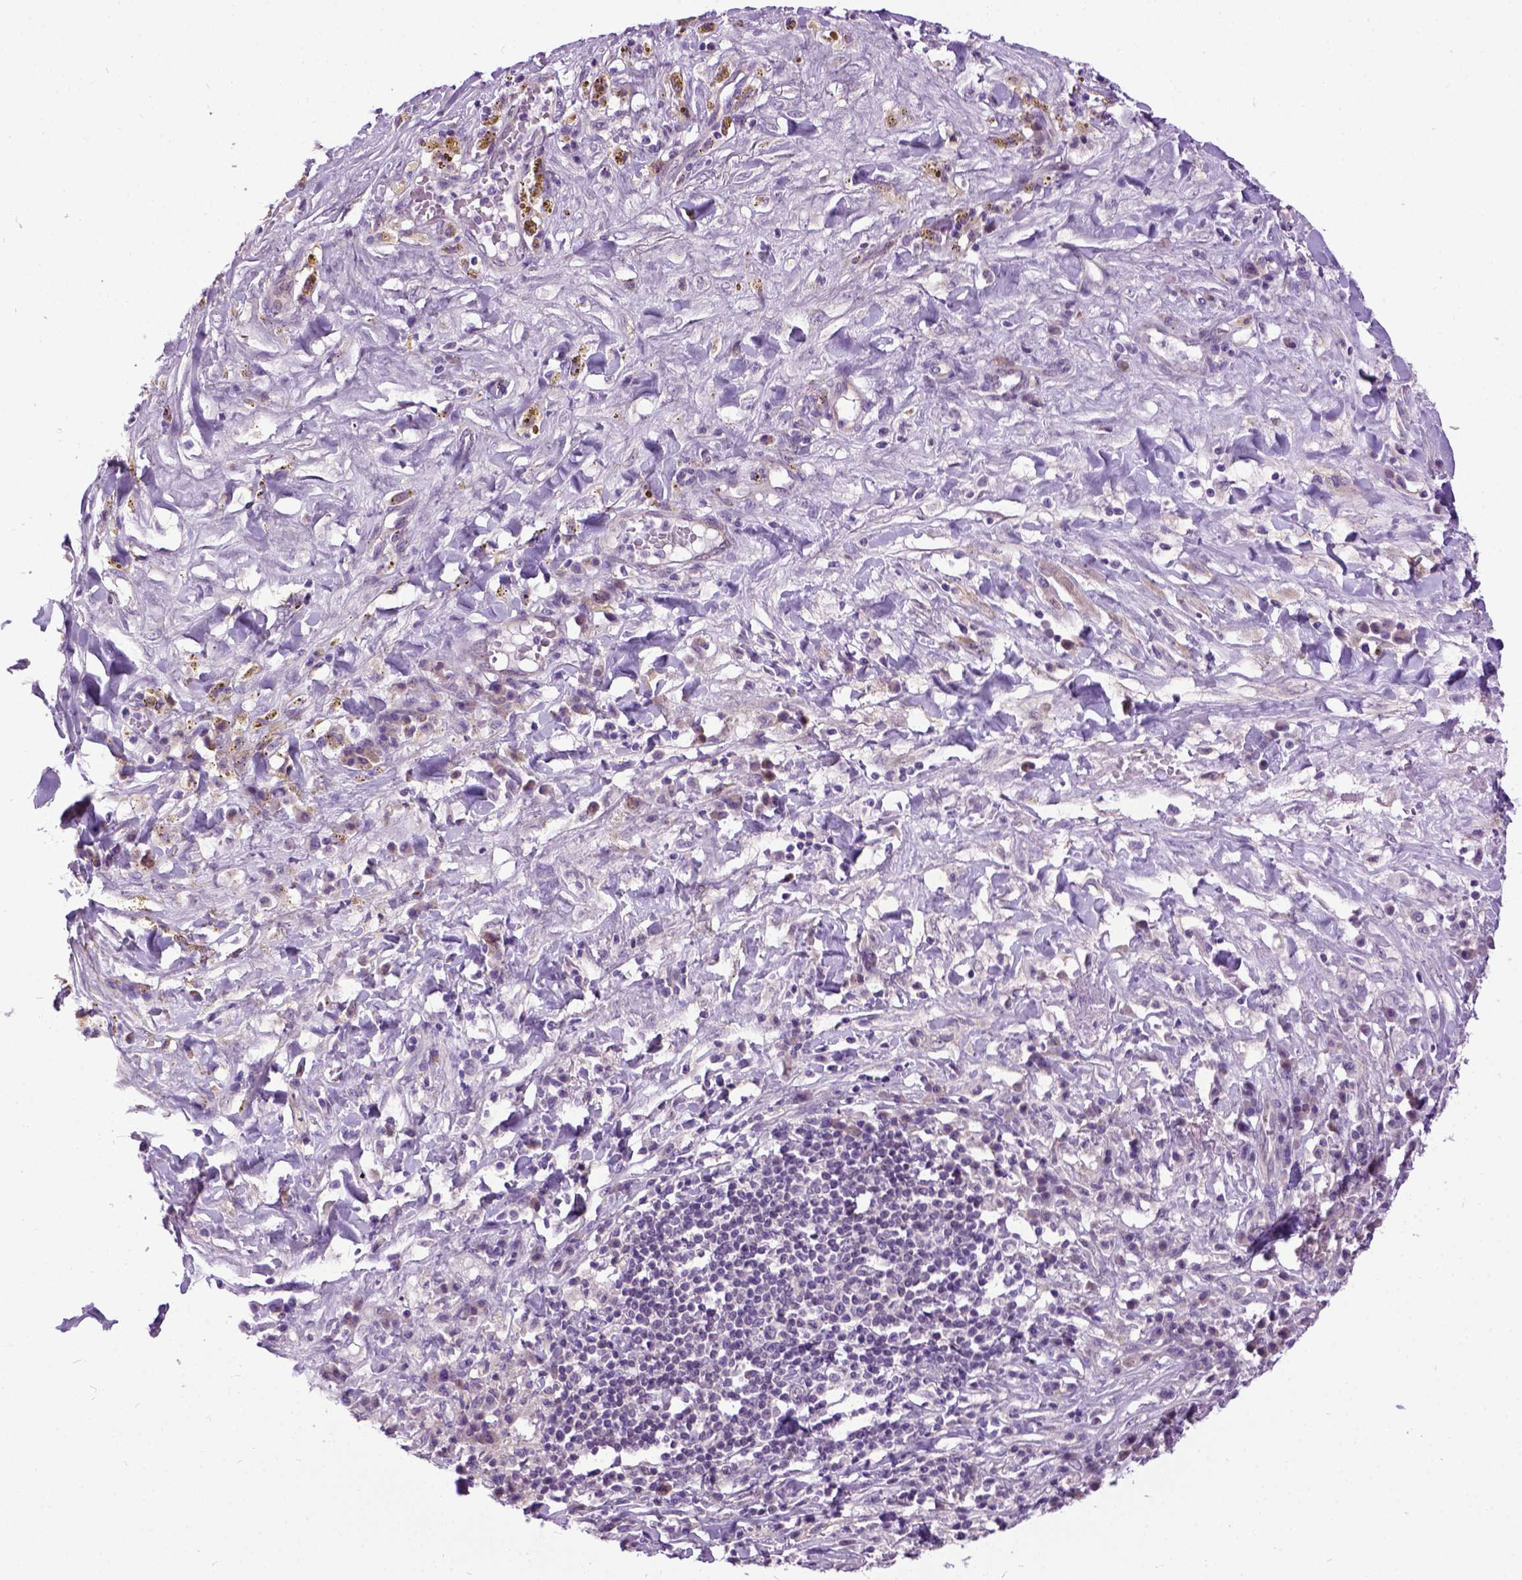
{"staining": {"intensity": "weak", "quantity": "25%-75%", "location": "cytoplasmic/membranous"}, "tissue": "melanoma", "cell_type": "Tumor cells", "image_type": "cancer", "snomed": [{"axis": "morphology", "description": "Malignant melanoma, NOS"}, {"axis": "topography", "description": "Skin"}], "caption": "About 25%-75% of tumor cells in human melanoma demonstrate weak cytoplasmic/membranous protein positivity as visualized by brown immunohistochemical staining.", "gene": "NEK5", "patient": {"sex": "female", "age": 91}}